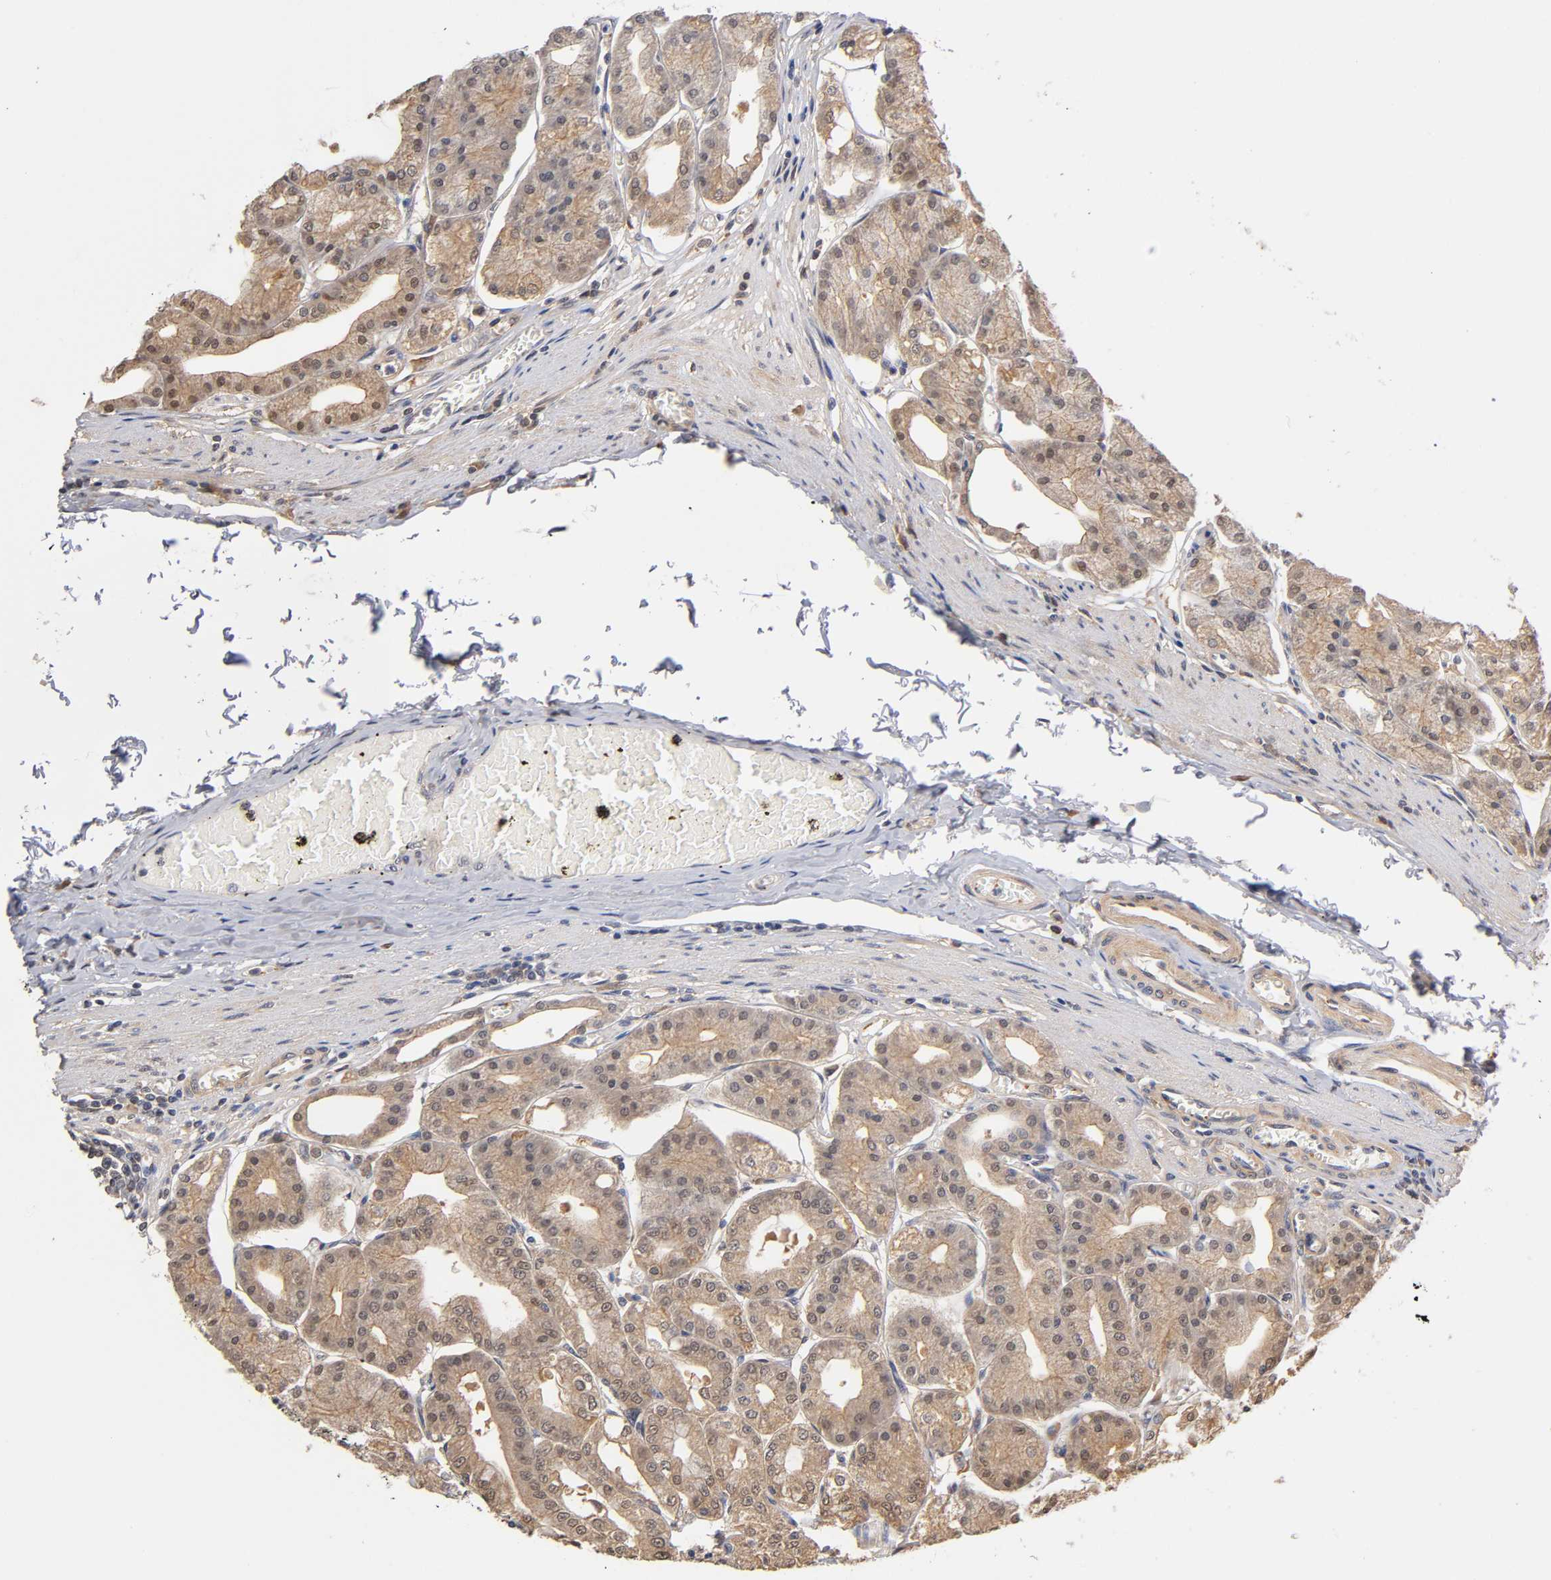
{"staining": {"intensity": "weak", "quantity": ">75%", "location": "cytoplasmic/membranous"}, "tissue": "stomach", "cell_type": "Glandular cells", "image_type": "normal", "snomed": [{"axis": "morphology", "description": "Normal tissue, NOS"}, {"axis": "topography", "description": "Stomach, lower"}], "caption": "Immunohistochemical staining of normal human stomach exhibits weak cytoplasmic/membranous protein expression in about >75% of glandular cells.", "gene": "PDE5A", "patient": {"sex": "male", "age": 71}}